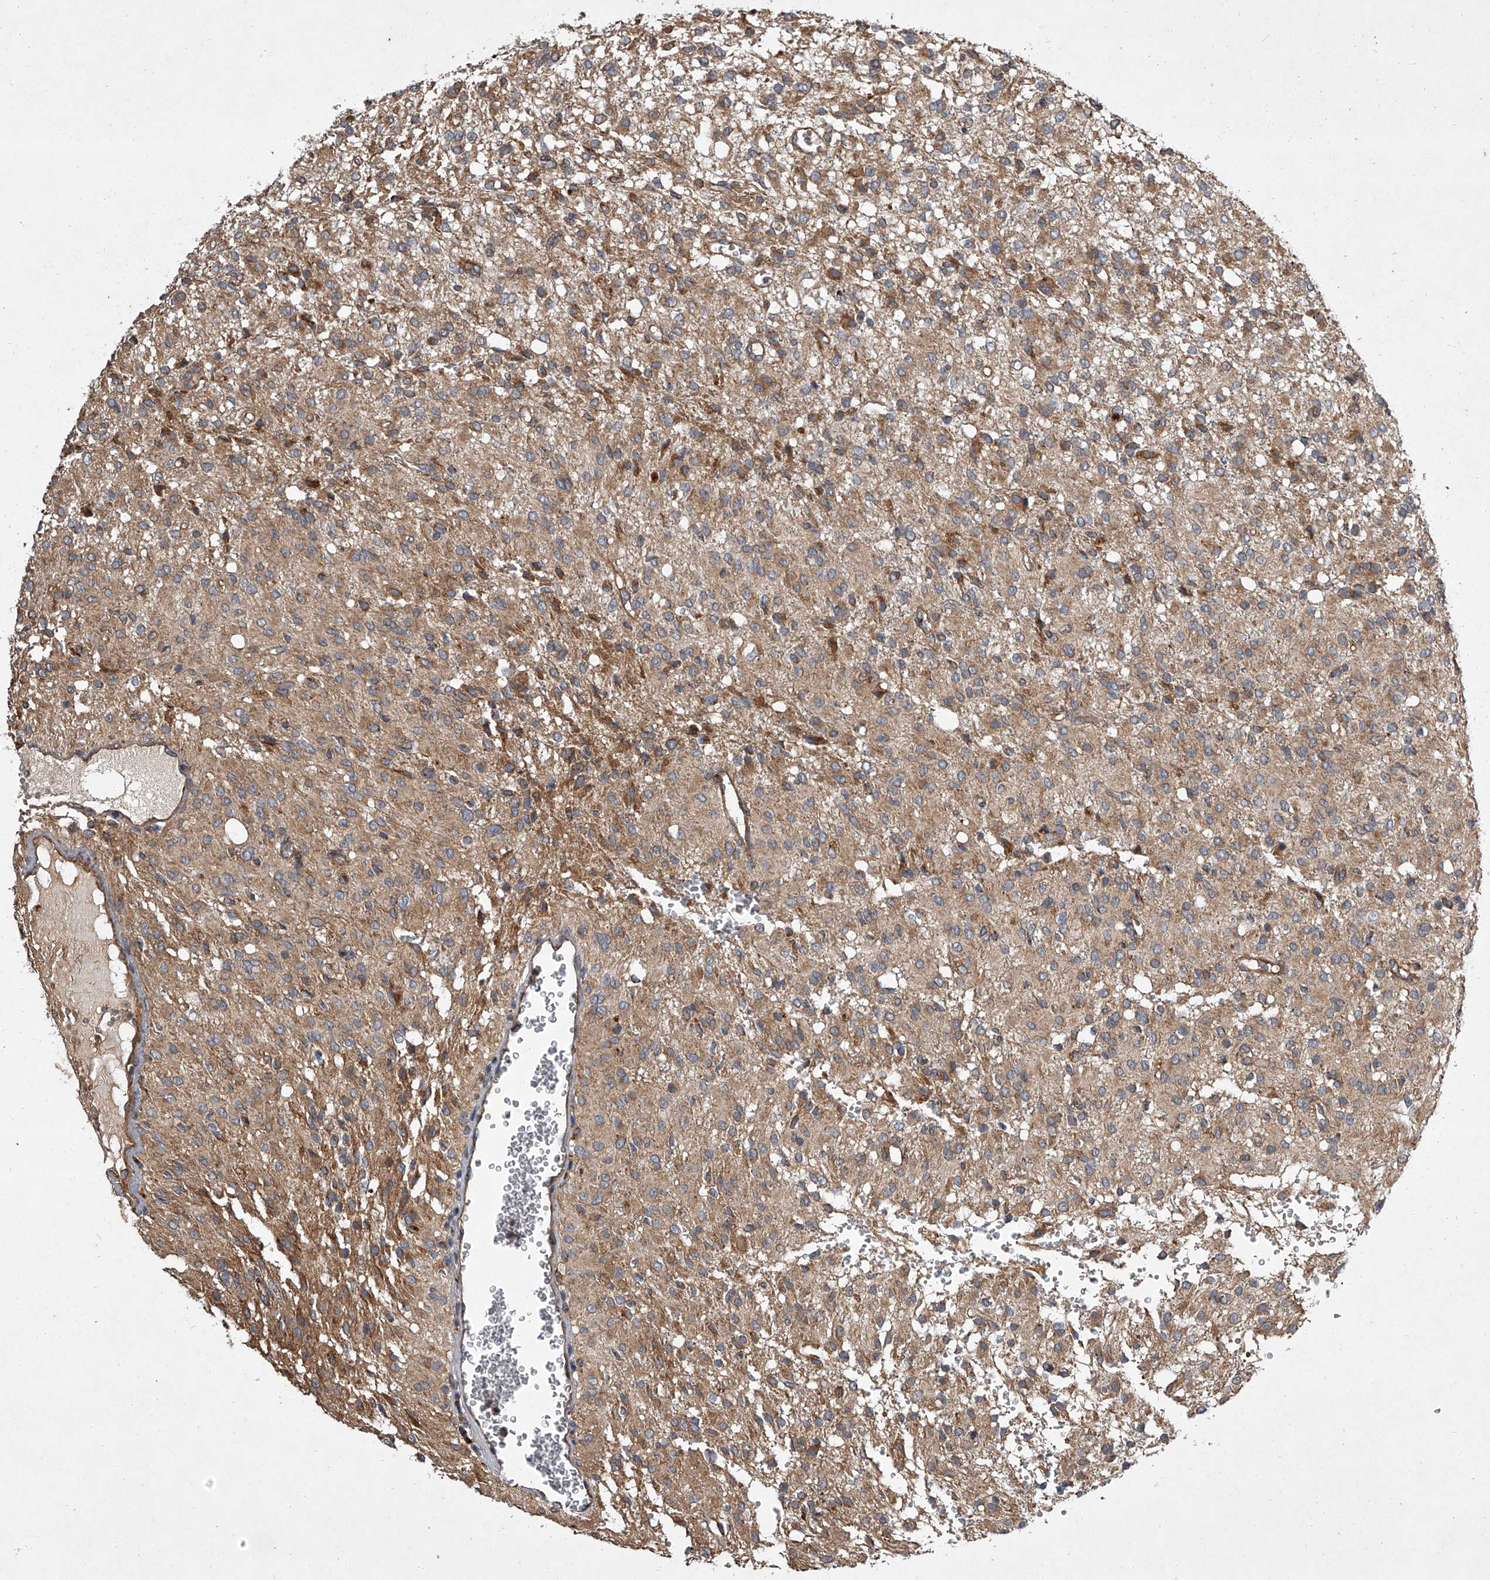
{"staining": {"intensity": "moderate", "quantity": "25%-75%", "location": "cytoplasmic/membranous"}, "tissue": "glioma", "cell_type": "Tumor cells", "image_type": "cancer", "snomed": [{"axis": "morphology", "description": "Glioma, malignant, High grade"}, {"axis": "topography", "description": "Brain"}], "caption": "Moderate cytoplasmic/membranous staining is appreciated in approximately 25%-75% of tumor cells in malignant high-grade glioma.", "gene": "EVA1C", "patient": {"sex": "female", "age": 59}}